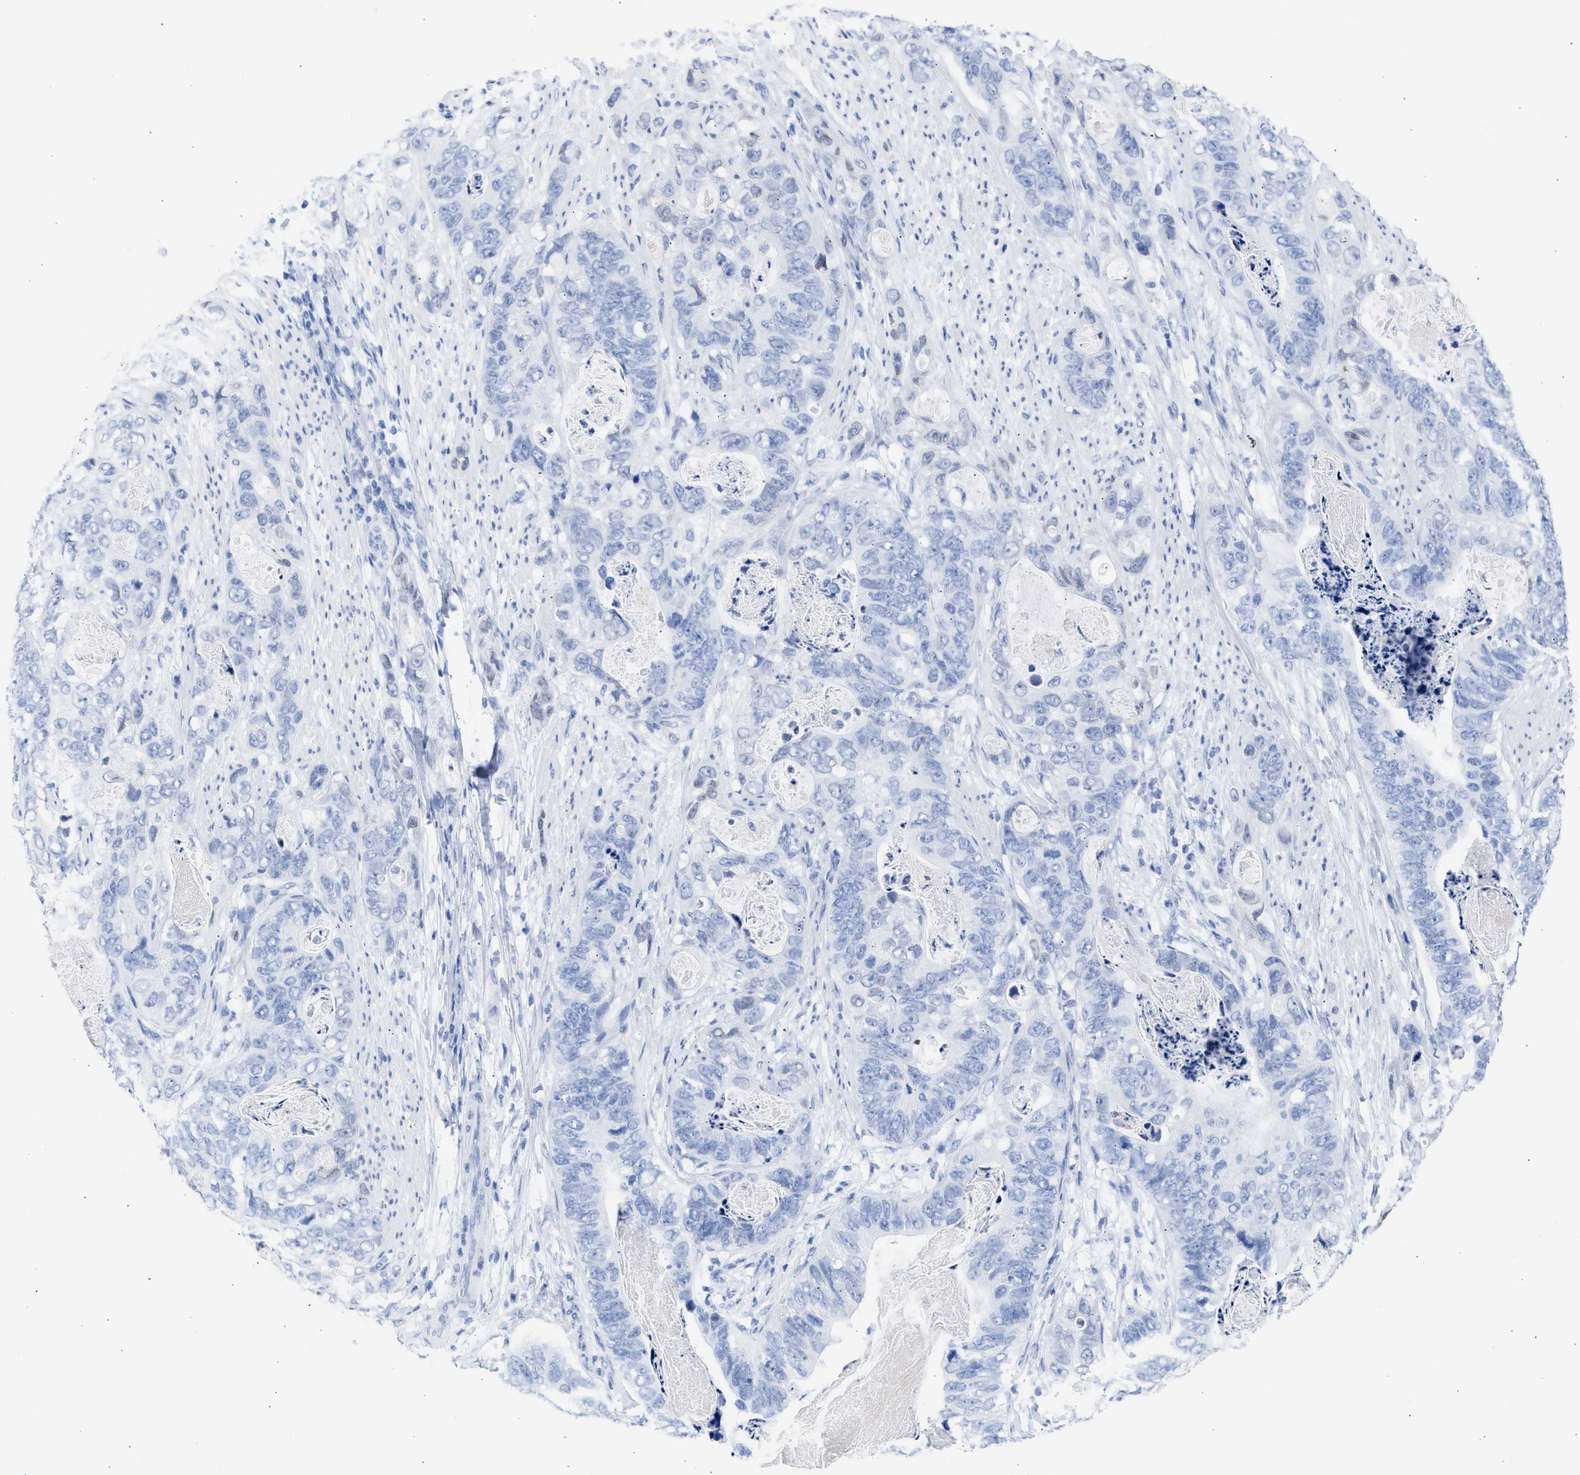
{"staining": {"intensity": "negative", "quantity": "none", "location": "none"}, "tissue": "stomach cancer", "cell_type": "Tumor cells", "image_type": "cancer", "snomed": [{"axis": "morphology", "description": "Adenocarcinoma, NOS"}, {"axis": "topography", "description": "Stomach"}], "caption": "Tumor cells show no significant staining in stomach cancer (adenocarcinoma).", "gene": "RSPH1", "patient": {"sex": "female", "age": 89}}